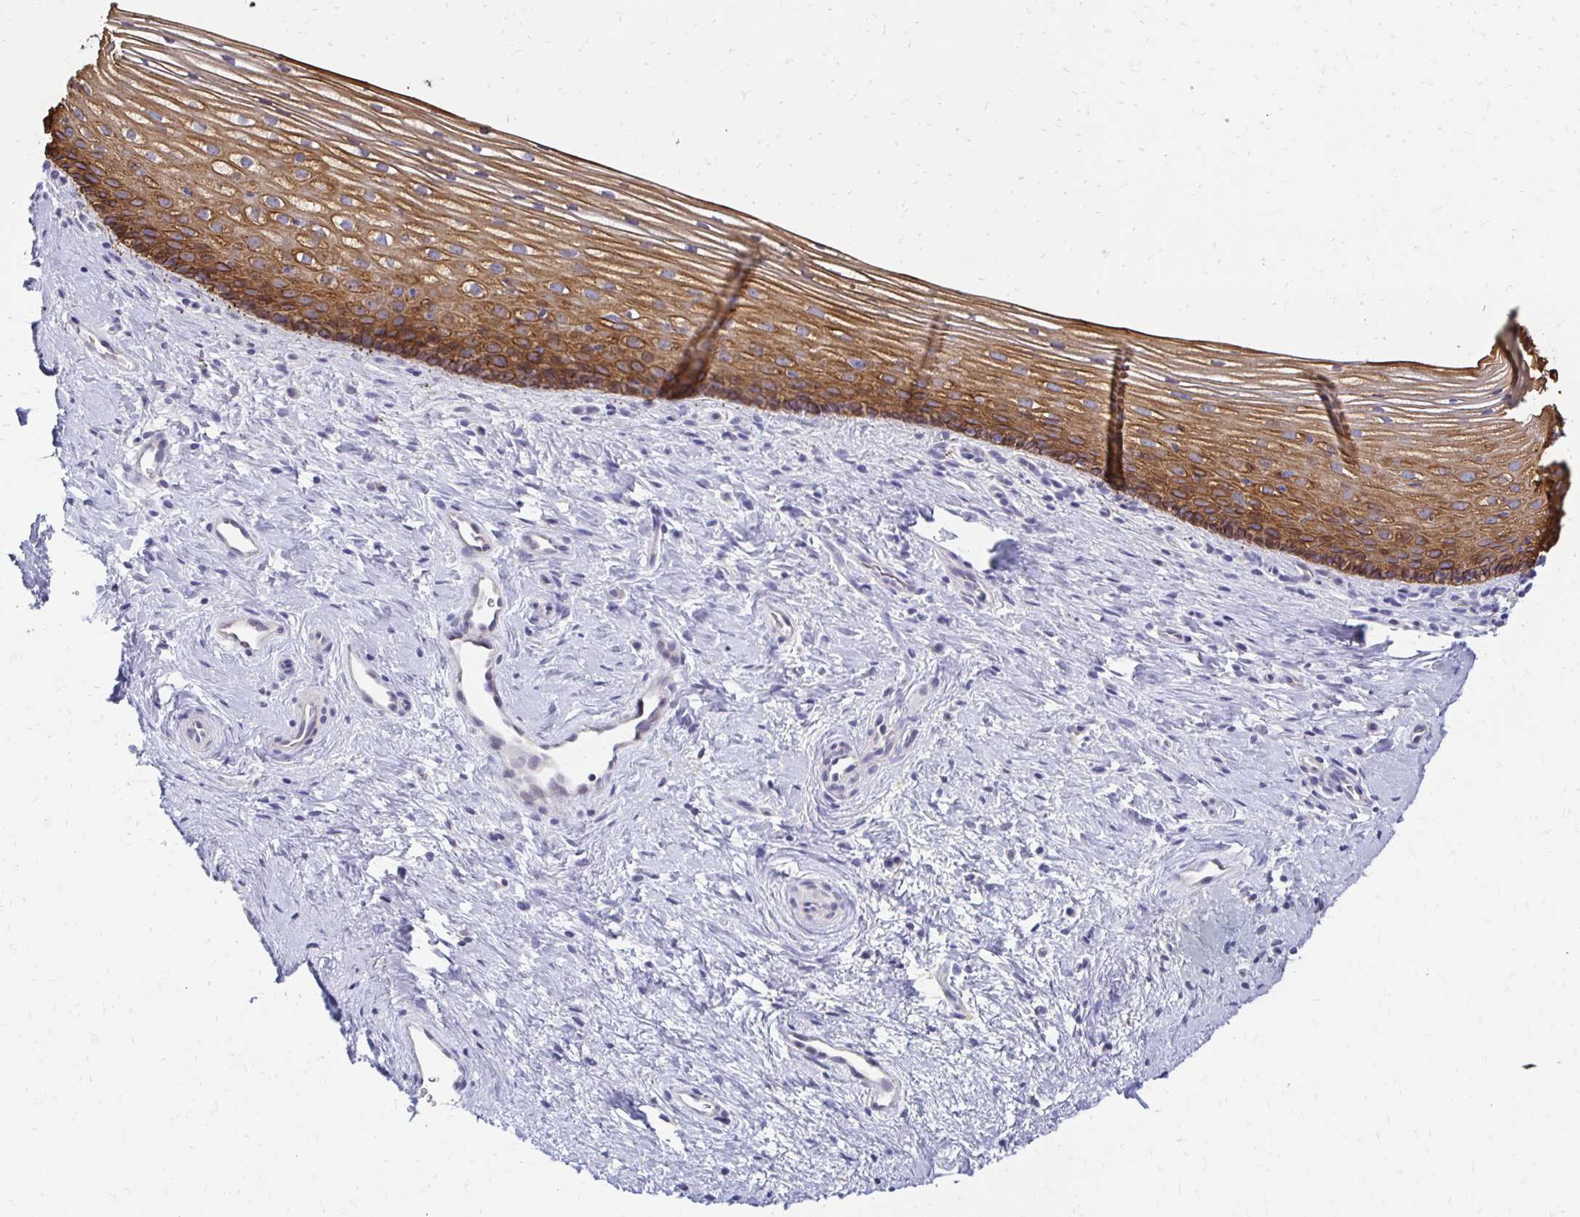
{"staining": {"intensity": "moderate", "quantity": ">75%", "location": "cytoplasmic/membranous"}, "tissue": "vagina", "cell_type": "Squamous epithelial cells", "image_type": "normal", "snomed": [{"axis": "morphology", "description": "Normal tissue, NOS"}, {"axis": "topography", "description": "Vagina"}], "caption": "Immunohistochemistry (IHC) photomicrograph of benign vagina: vagina stained using immunohistochemistry exhibits medium levels of moderate protein expression localized specifically in the cytoplasmic/membranous of squamous epithelial cells, appearing as a cytoplasmic/membranous brown color.", "gene": "C1QTNF2", "patient": {"sex": "female", "age": 51}}